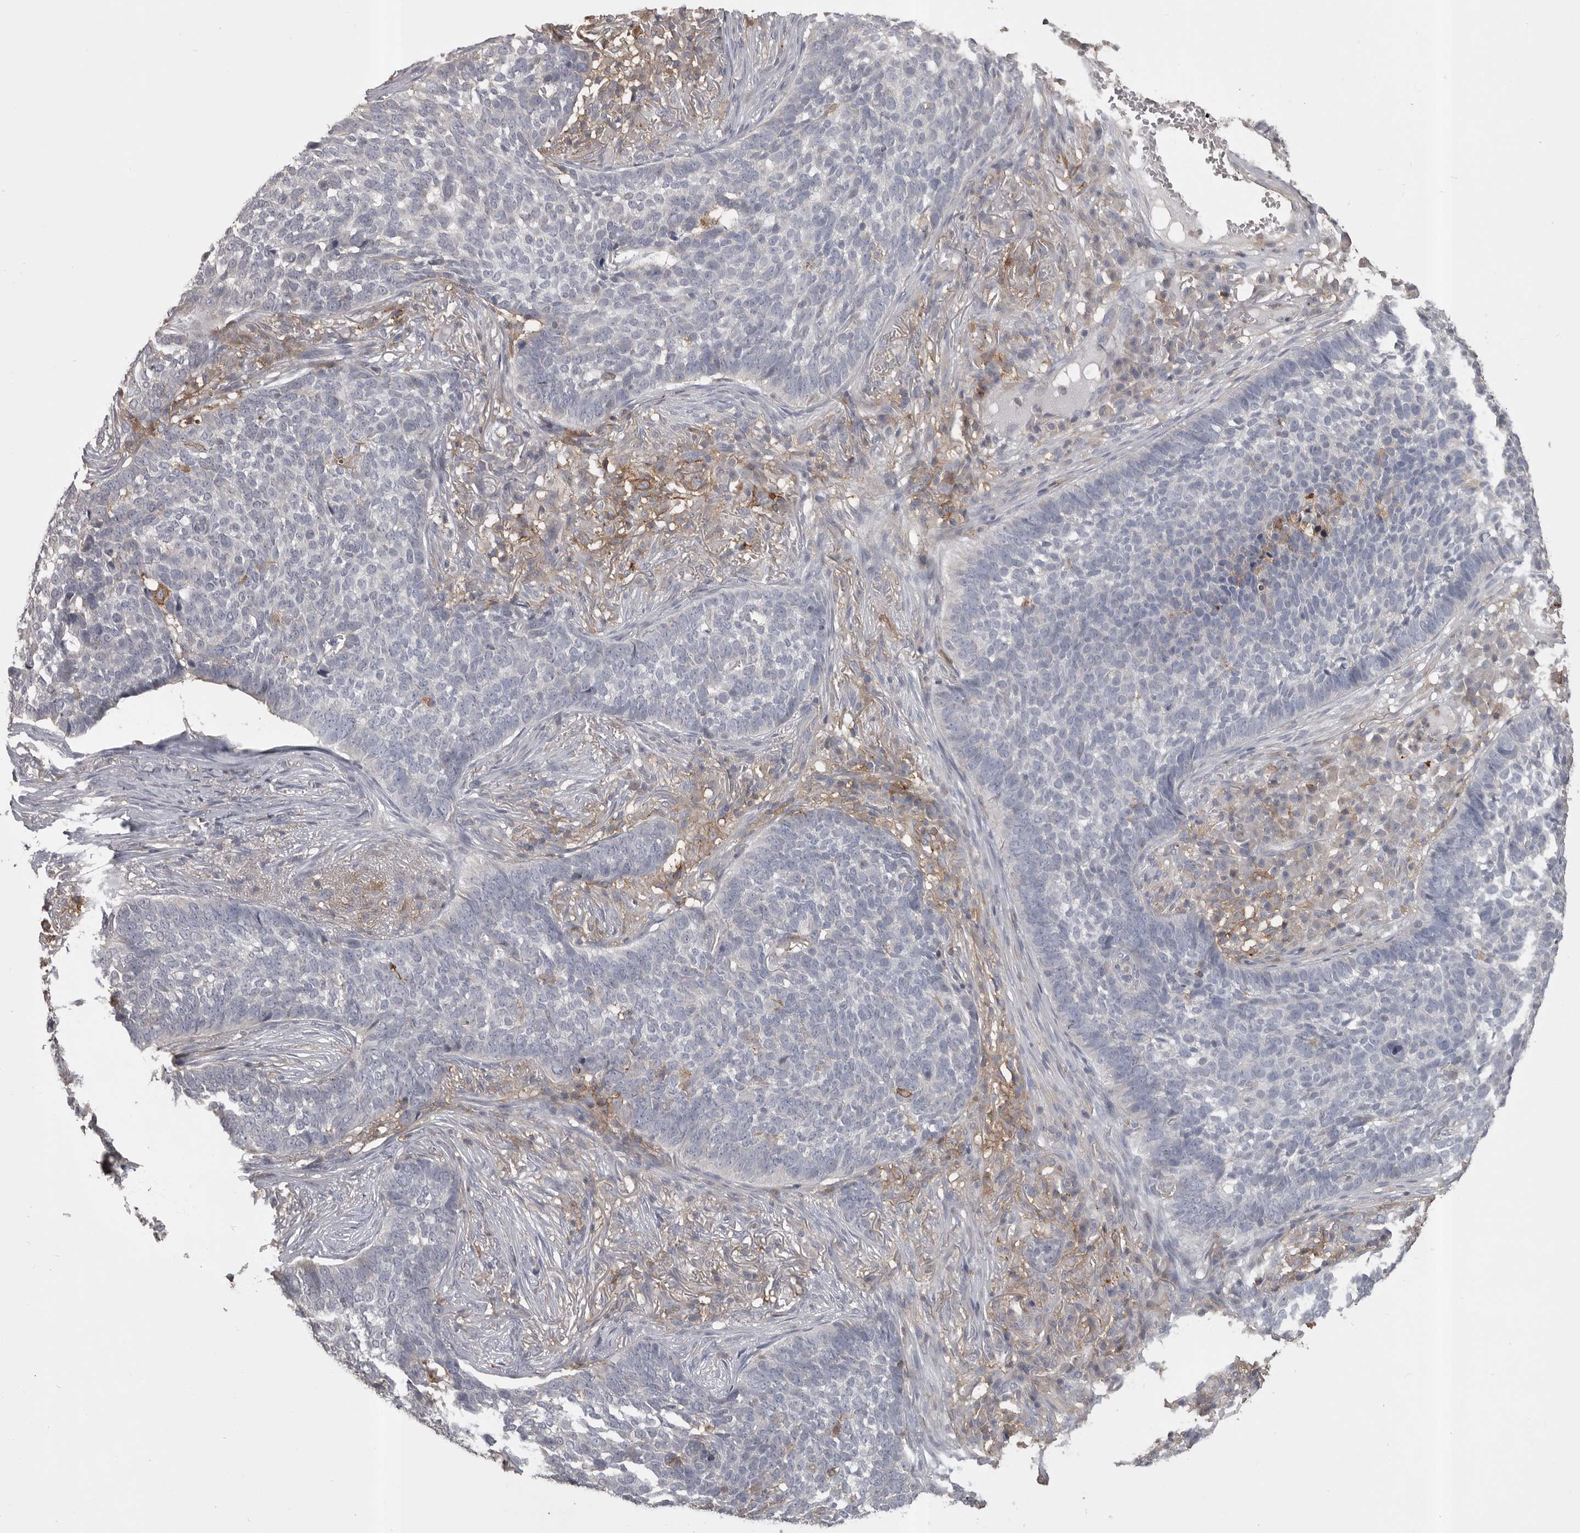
{"staining": {"intensity": "negative", "quantity": "none", "location": "none"}, "tissue": "skin cancer", "cell_type": "Tumor cells", "image_type": "cancer", "snomed": [{"axis": "morphology", "description": "Basal cell carcinoma"}, {"axis": "topography", "description": "Skin"}], "caption": "The immunohistochemistry photomicrograph has no significant expression in tumor cells of skin cancer (basal cell carcinoma) tissue.", "gene": "CMTM6", "patient": {"sex": "male", "age": 85}}